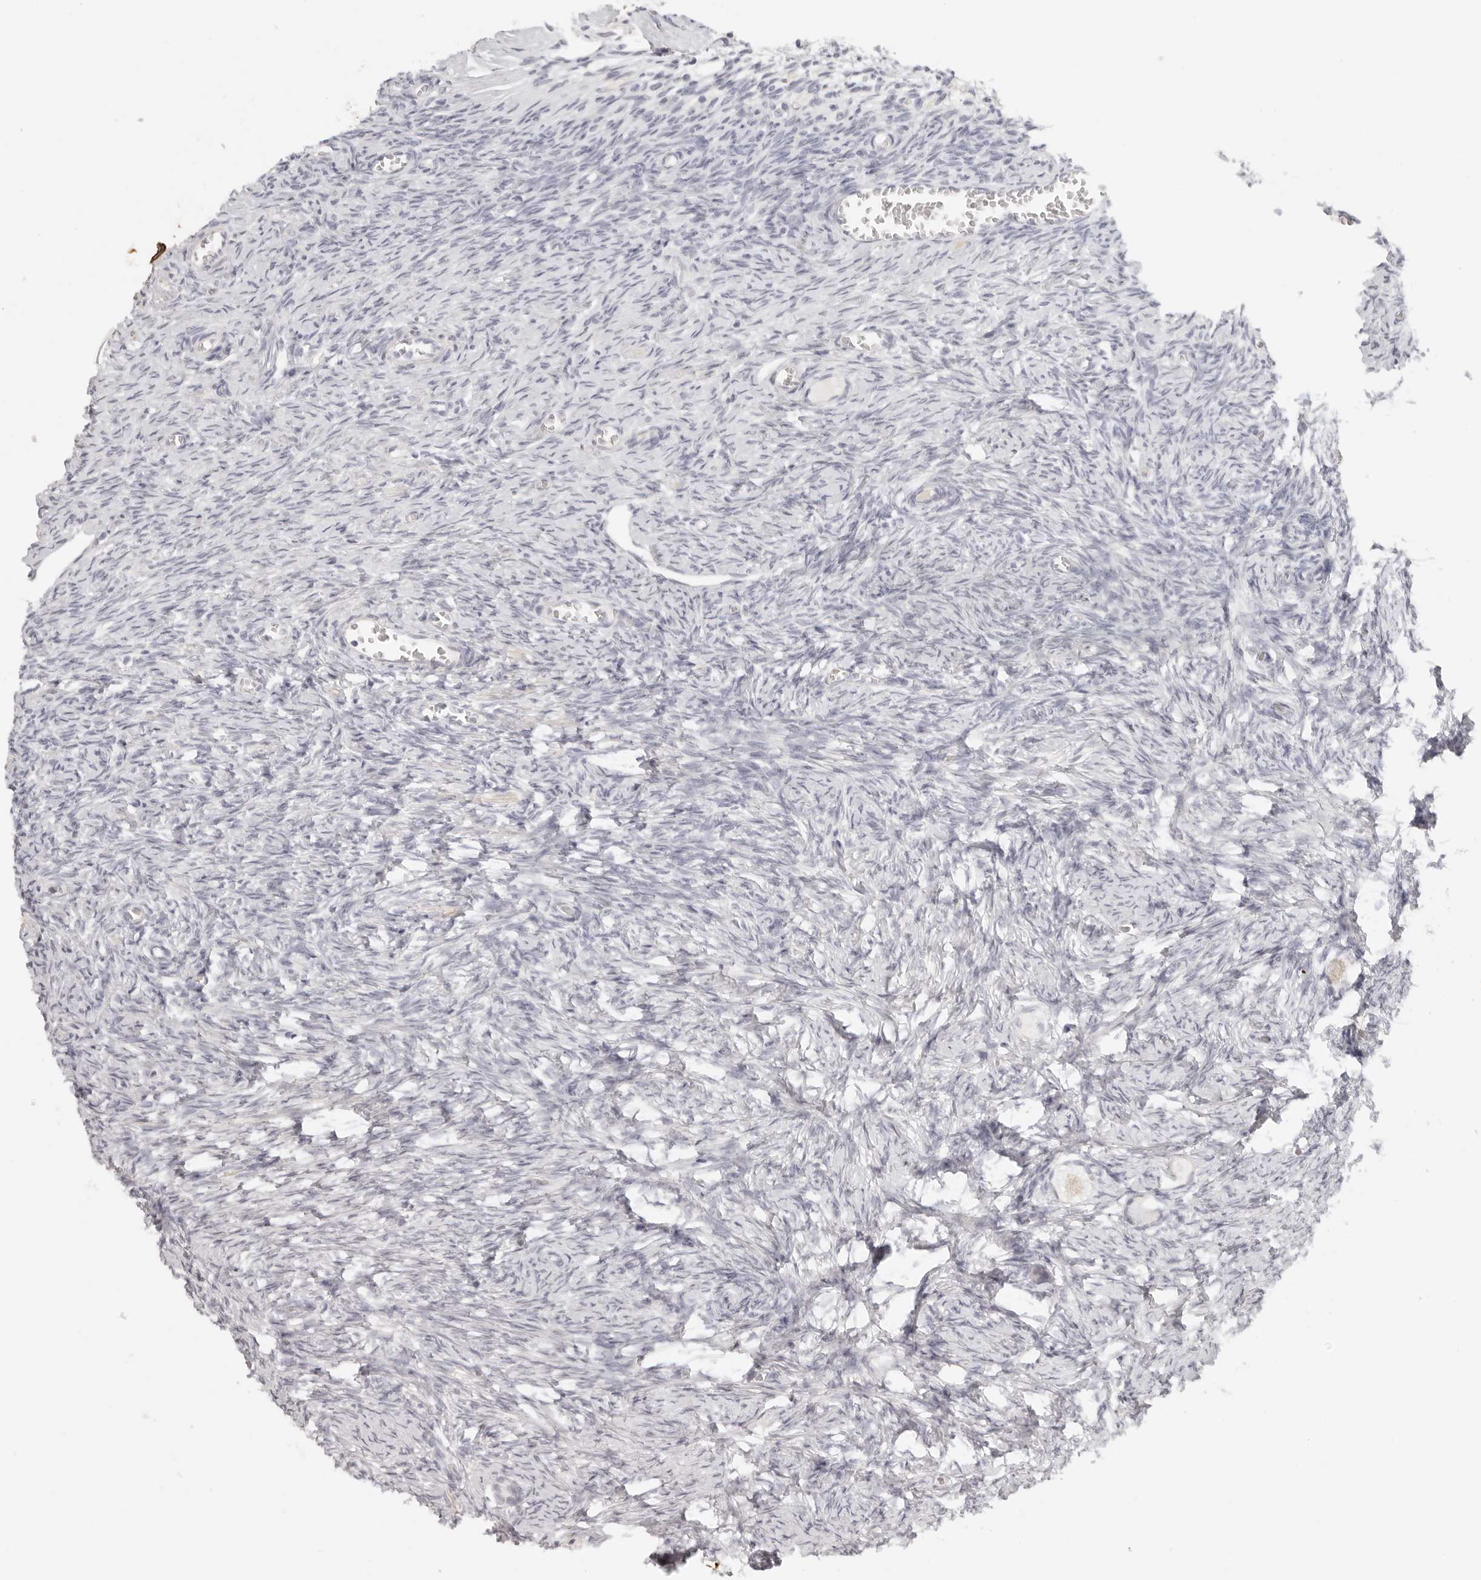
{"staining": {"intensity": "negative", "quantity": "none", "location": "none"}, "tissue": "ovary", "cell_type": "Follicle cells", "image_type": "normal", "snomed": [{"axis": "morphology", "description": "Normal tissue, NOS"}, {"axis": "topography", "description": "Ovary"}], "caption": "An immunohistochemistry (IHC) photomicrograph of unremarkable ovary is shown. There is no staining in follicle cells of ovary. Nuclei are stained in blue.", "gene": "RXFP1", "patient": {"sex": "female", "age": 27}}